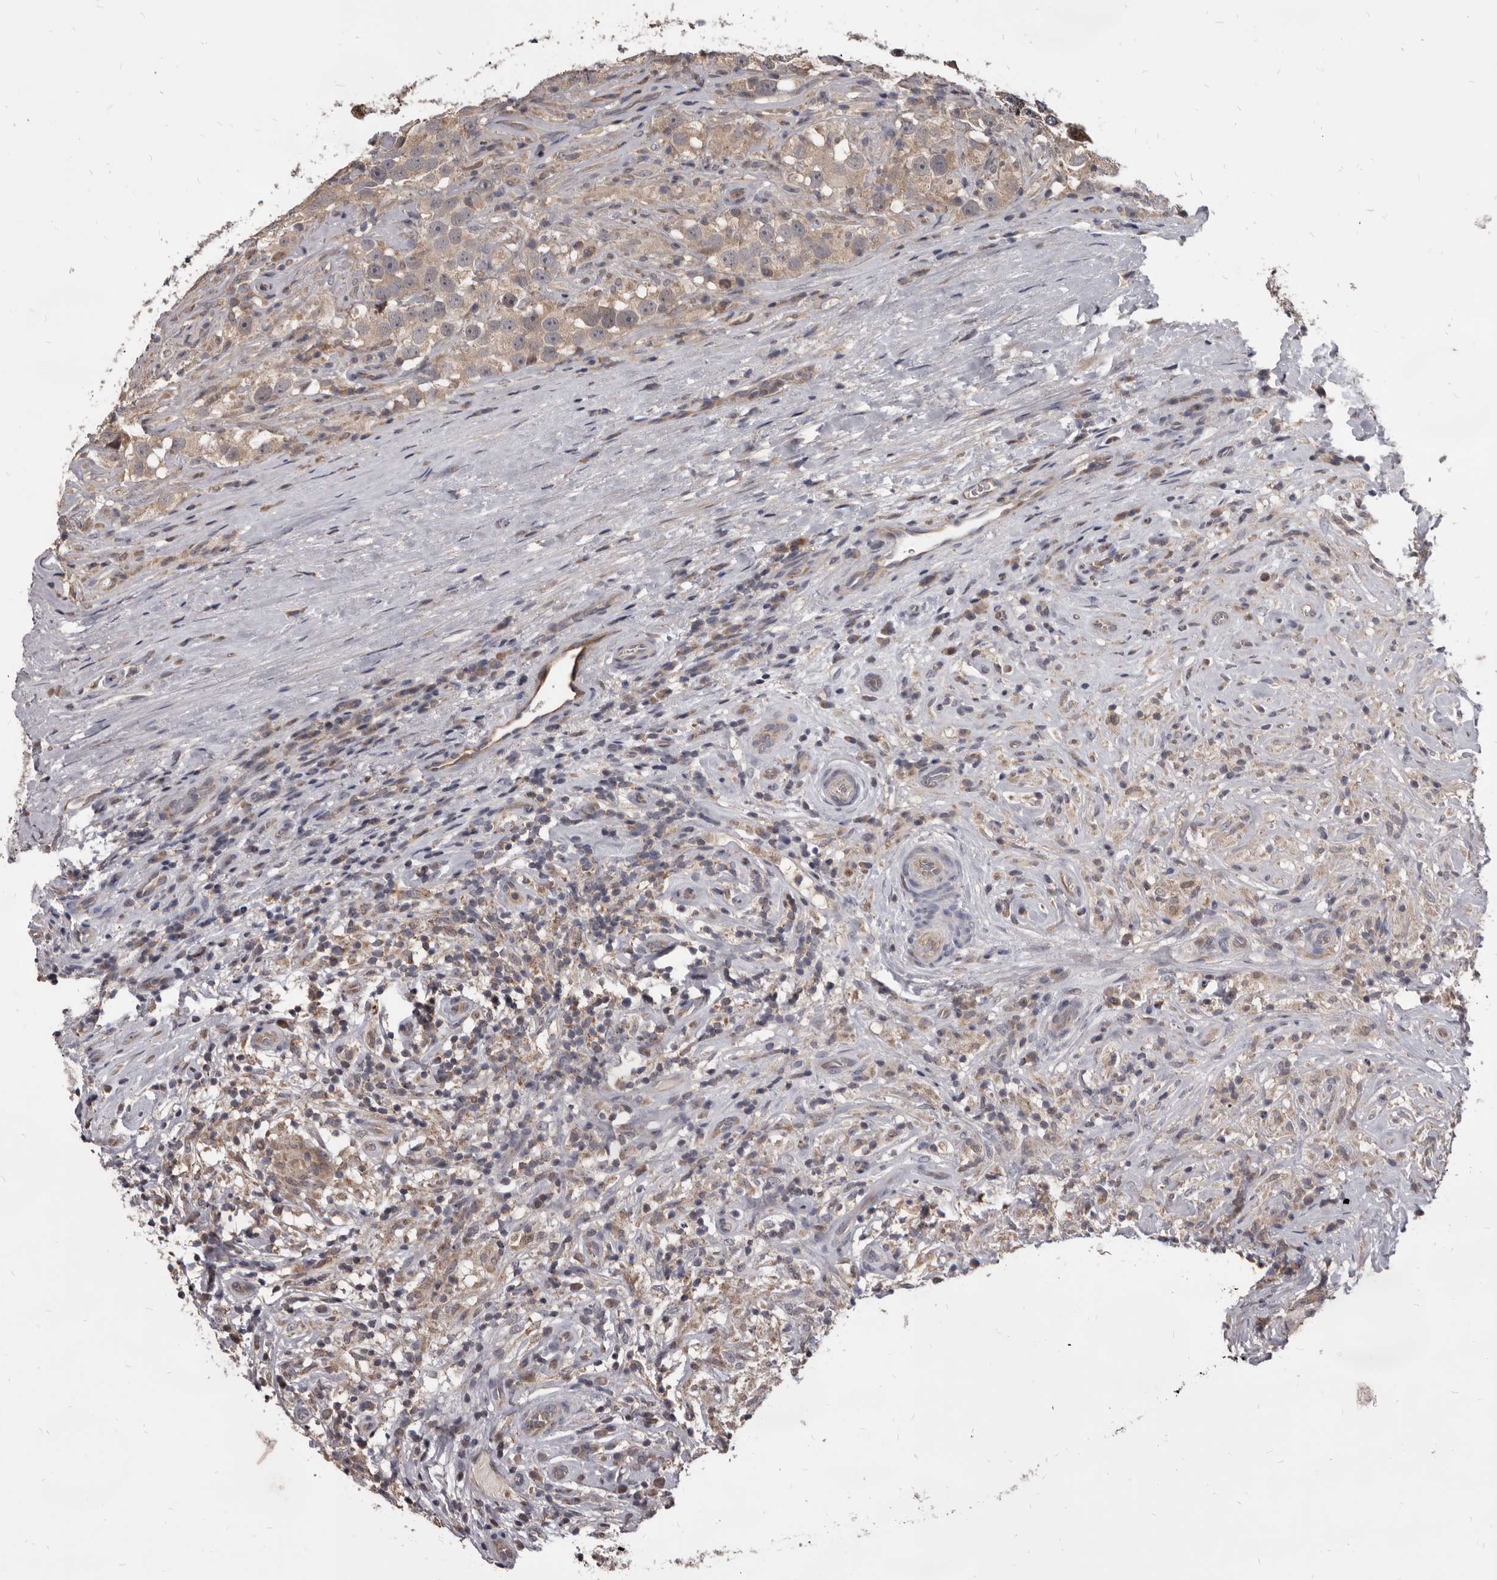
{"staining": {"intensity": "weak", "quantity": ">75%", "location": "cytoplasmic/membranous"}, "tissue": "testis cancer", "cell_type": "Tumor cells", "image_type": "cancer", "snomed": [{"axis": "morphology", "description": "Seminoma, NOS"}, {"axis": "topography", "description": "Testis"}], "caption": "About >75% of tumor cells in human testis cancer reveal weak cytoplasmic/membranous protein positivity as visualized by brown immunohistochemical staining.", "gene": "MAP3K14", "patient": {"sex": "male", "age": 49}}